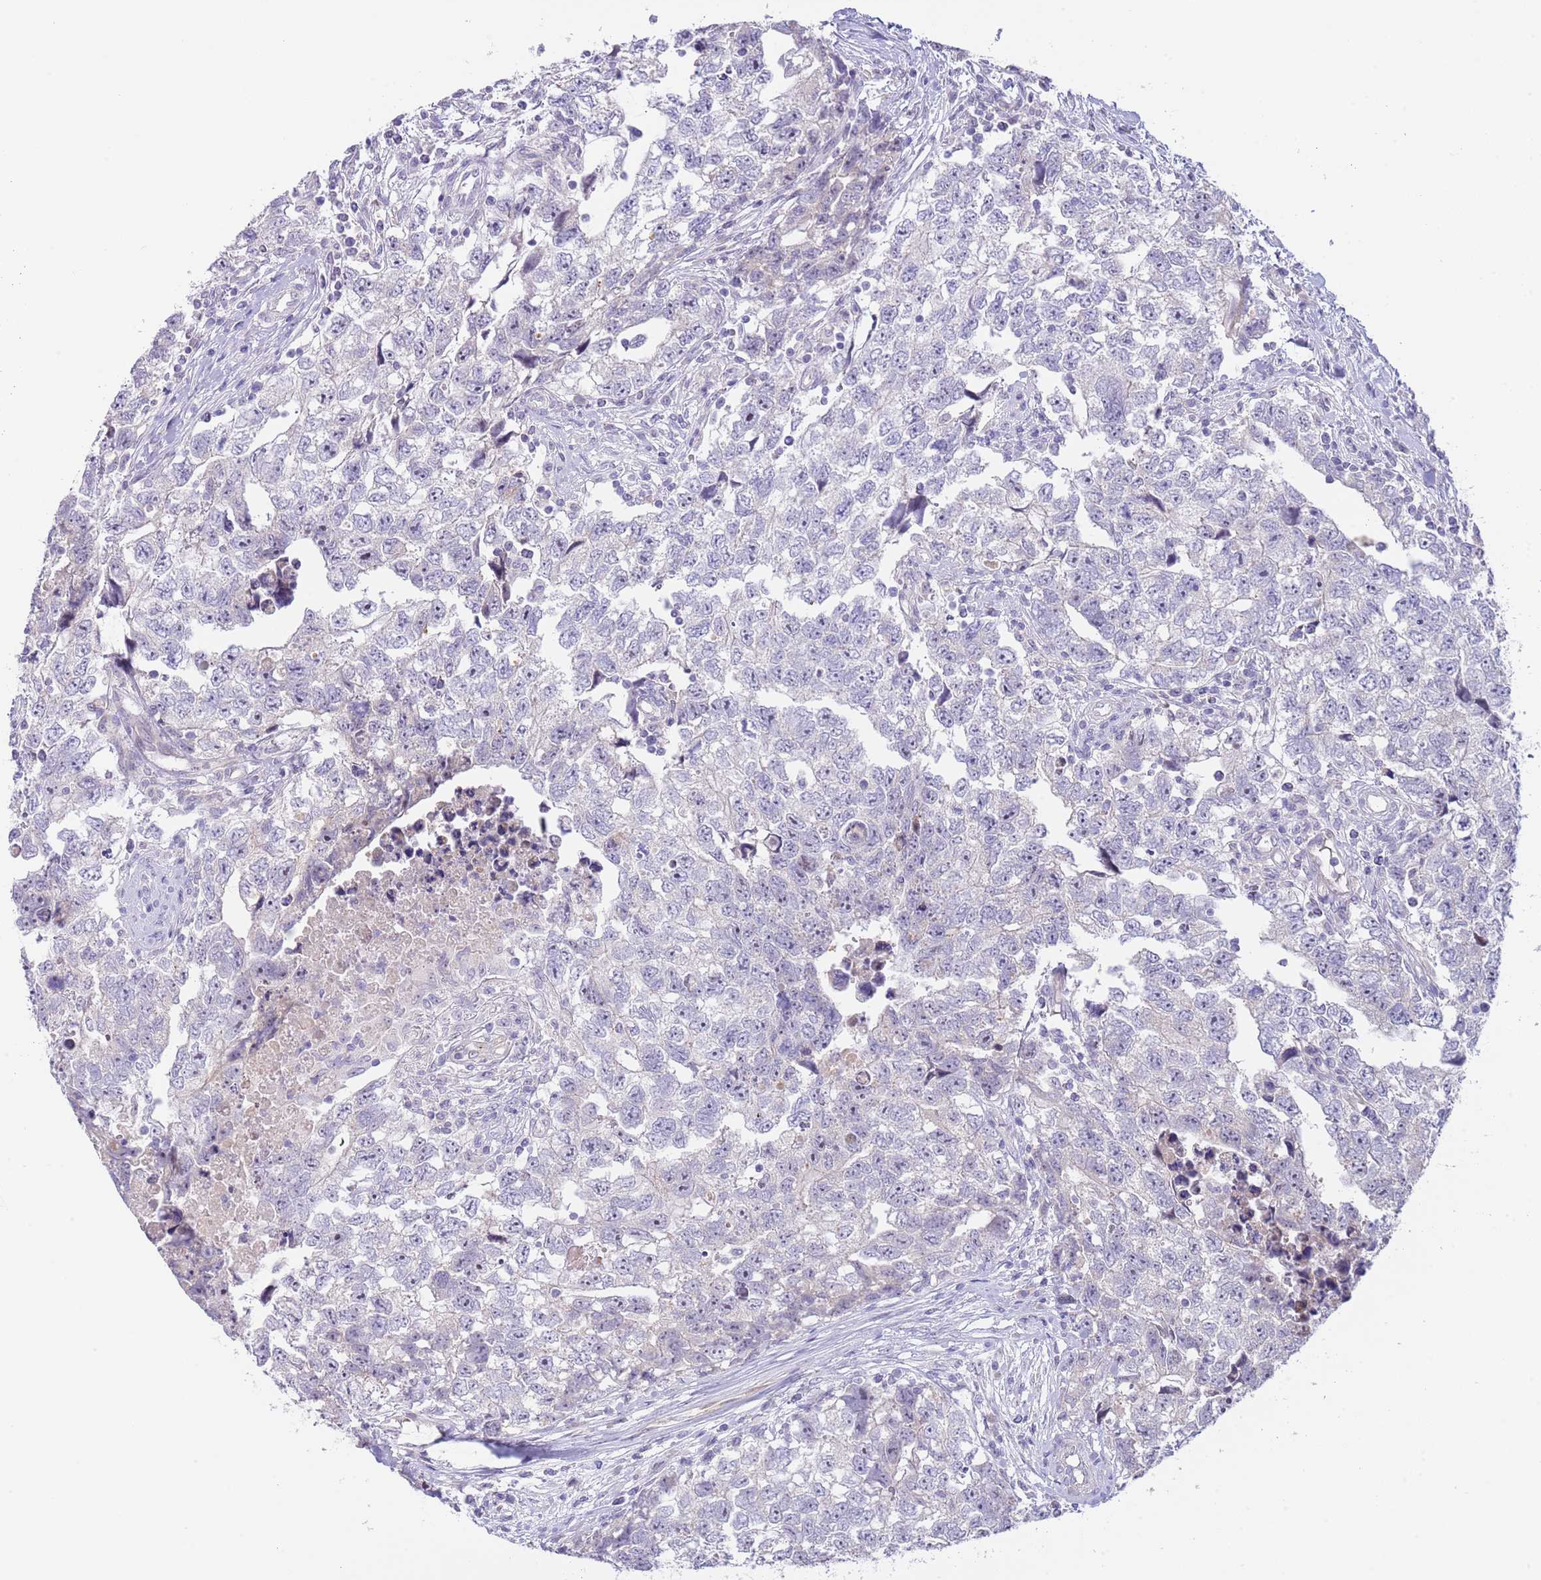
{"staining": {"intensity": "negative", "quantity": "none", "location": "none"}, "tissue": "testis cancer", "cell_type": "Tumor cells", "image_type": "cancer", "snomed": [{"axis": "morphology", "description": "Carcinoma, Embryonal, NOS"}, {"axis": "topography", "description": "Testis"}], "caption": "Tumor cells show no significant staining in testis embryonal carcinoma.", "gene": "AP1S2", "patient": {"sex": "male", "age": 22}}